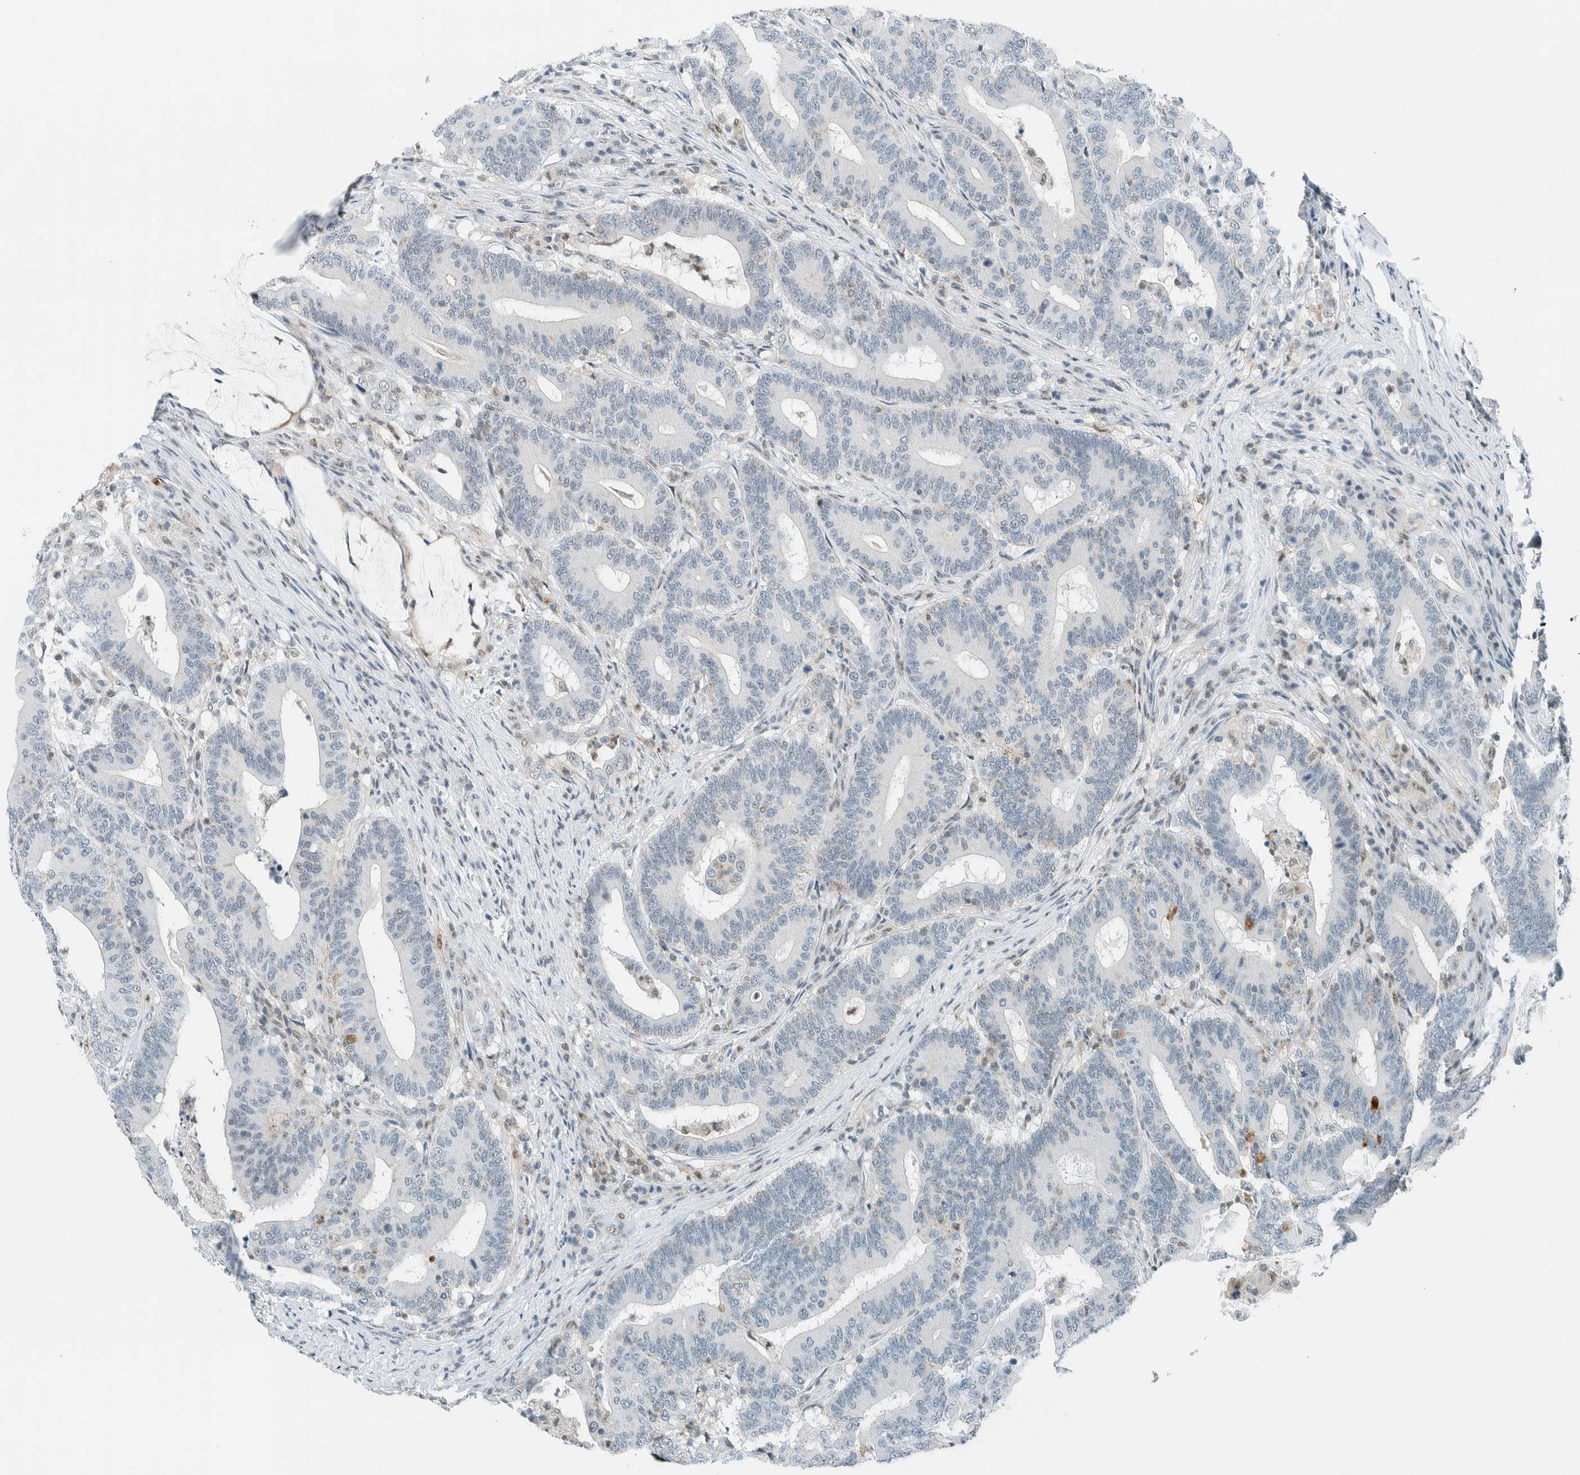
{"staining": {"intensity": "weak", "quantity": "<25%", "location": "nuclear"}, "tissue": "colorectal cancer", "cell_type": "Tumor cells", "image_type": "cancer", "snomed": [{"axis": "morphology", "description": "Adenocarcinoma, NOS"}, {"axis": "topography", "description": "Colon"}], "caption": "An IHC photomicrograph of colorectal cancer is shown. There is no staining in tumor cells of colorectal cancer.", "gene": "CYSRT1", "patient": {"sex": "female", "age": 66}}